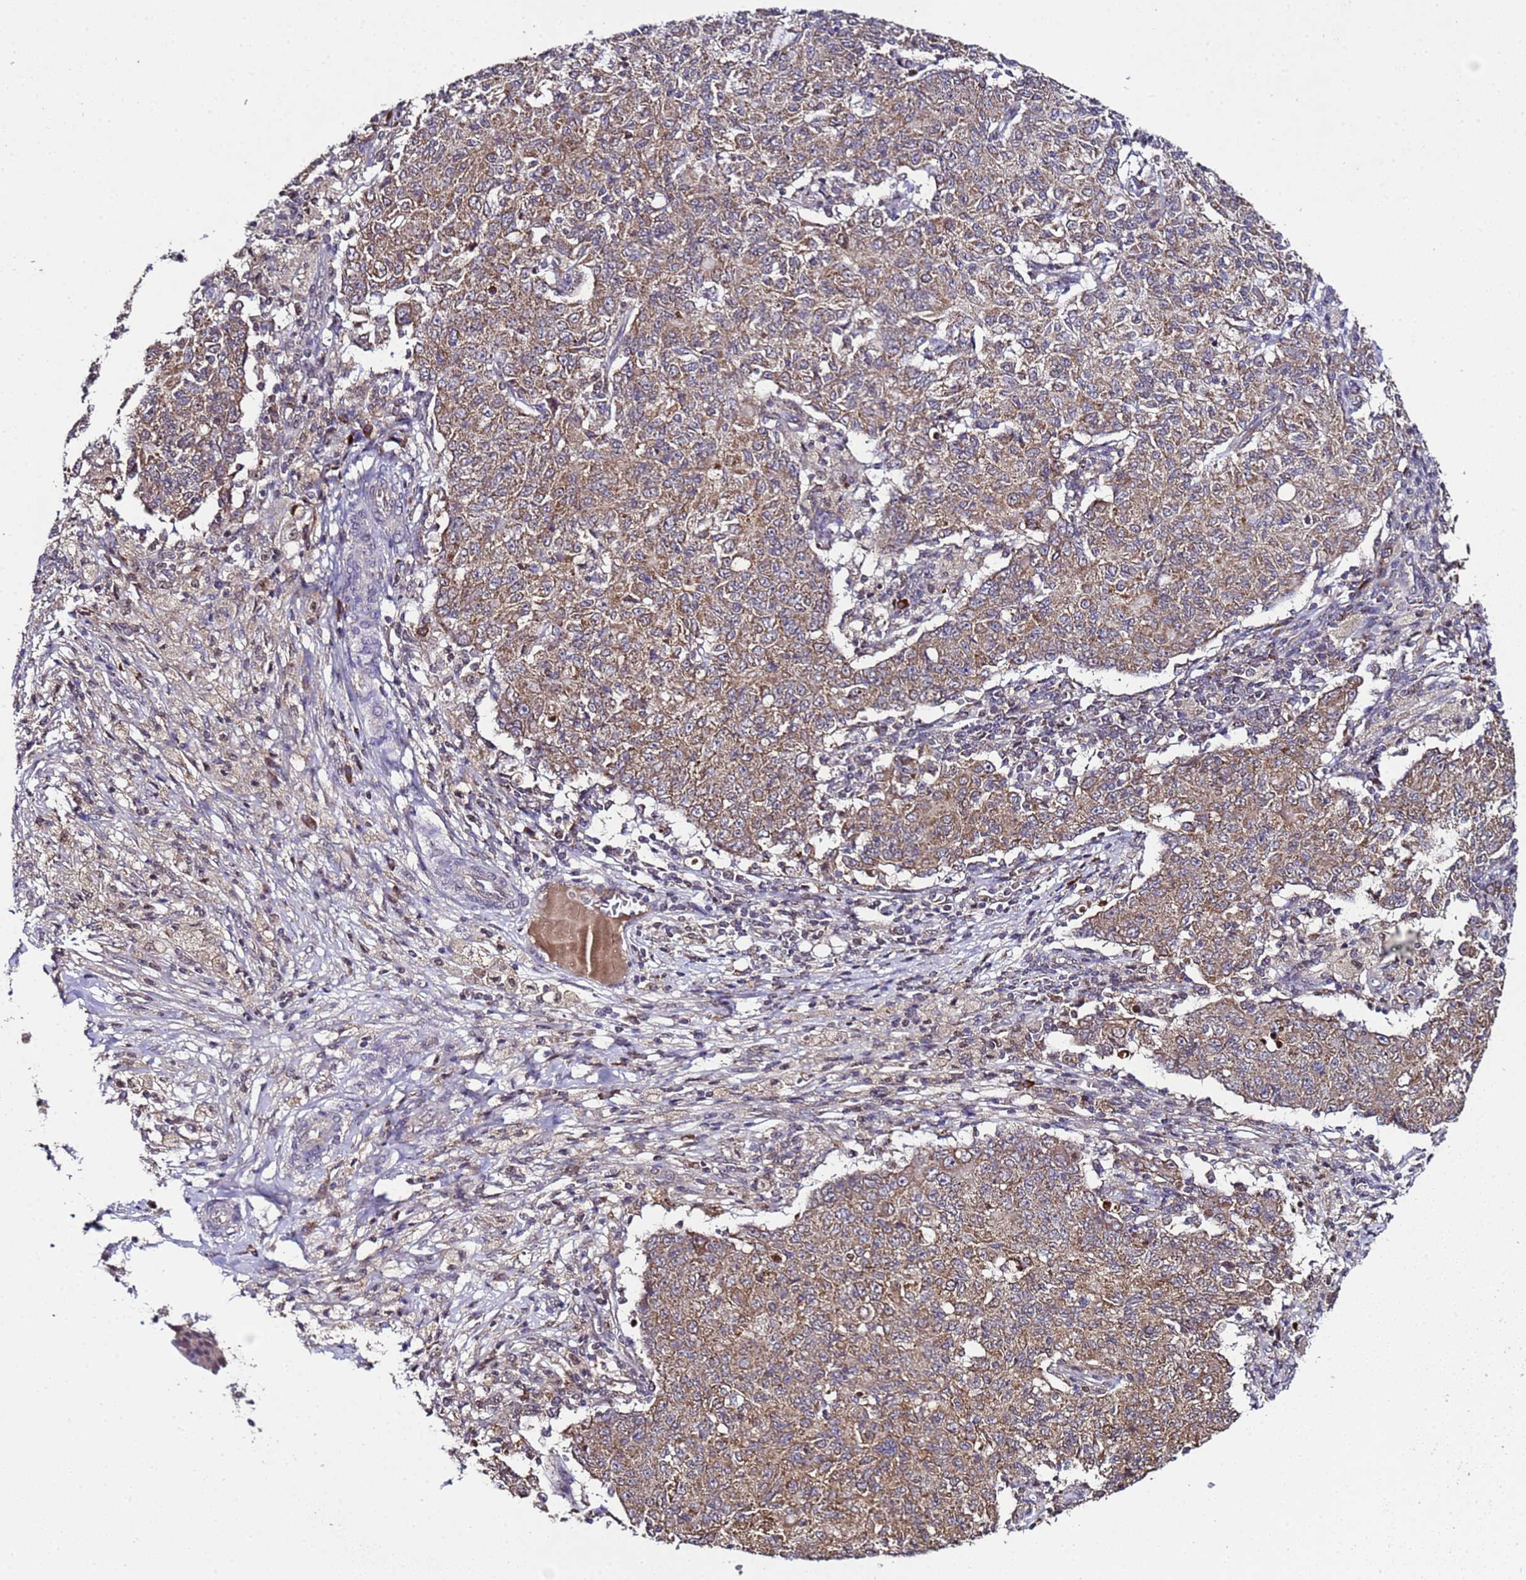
{"staining": {"intensity": "moderate", "quantity": ">75%", "location": "cytoplasmic/membranous"}, "tissue": "ovarian cancer", "cell_type": "Tumor cells", "image_type": "cancer", "snomed": [{"axis": "morphology", "description": "Carcinoma, endometroid"}, {"axis": "topography", "description": "Ovary"}], "caption": "Protein staining of ovarian cancer (endometroid carcinoma) tissue reveals moderate cytoplasmic/membranous expression in approximately >75% of tumor cells. (DAB (3,3'-diaminobenzidine) = brown stain, brightfield microscopy at high magnification).", "gene": "HSPBAP1", "patient": {"sex": "female", "age": 42}}